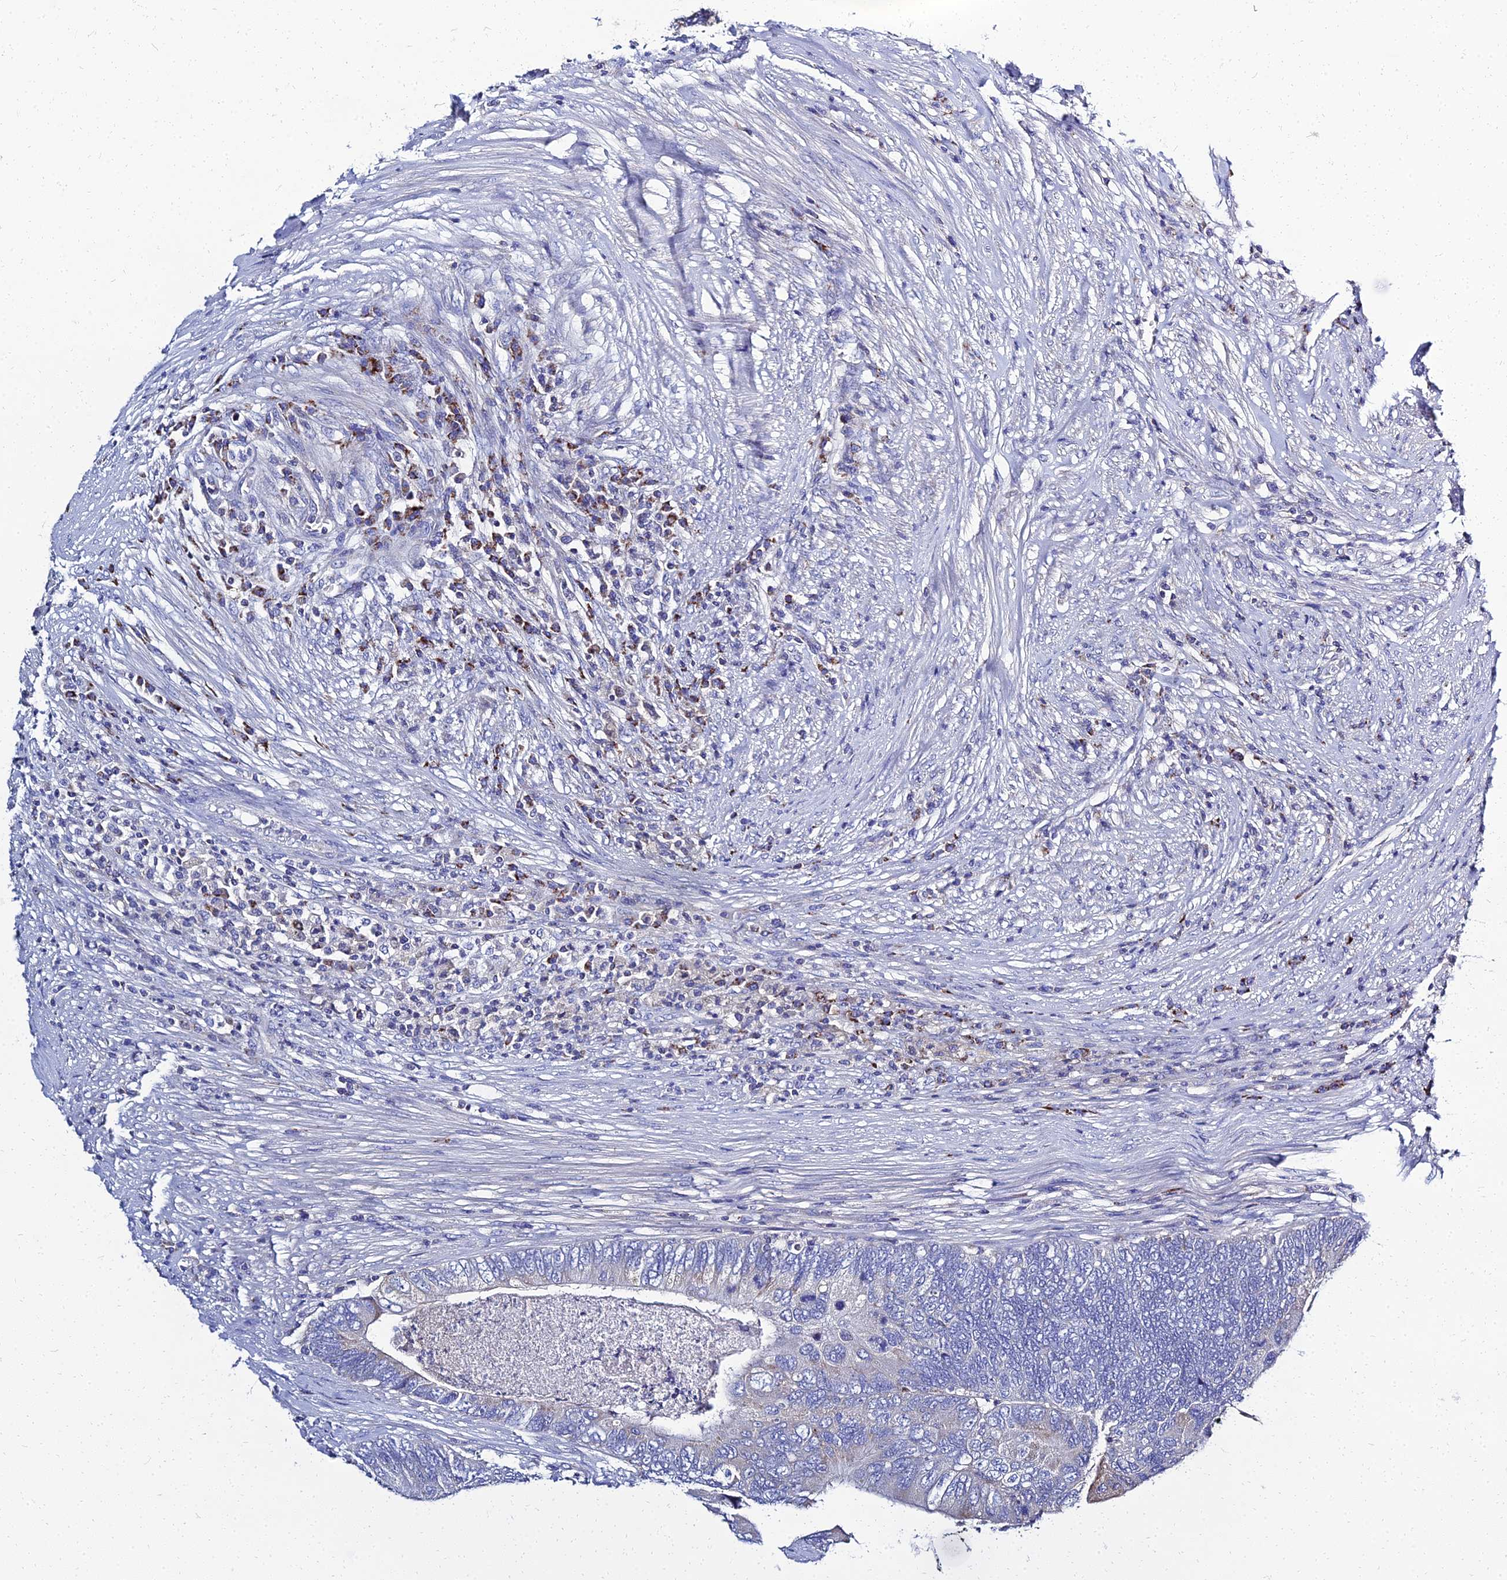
{"staining": {"intensity": "weak", "quantity": "<25%", "location": "cytoplasmic/membranous"}, "tissue": "colorectal cancer", "cell_type": "Tumor cells", "image_type": "cancer", "snomed": [{"axis": "morphology", "description": "Adenocarcinoma, NOS"}, {"axis": "topography", "description": "Colon"}], "caption": "Immunohistochemistry (IHC) micrograph of neoplastic tissue: colorectal cancer stained with DAB (3,3'-diaminobenzidine) displays no significant protein expression in tumor cells. (Stains: DAB (3,3'-diaminobenzidine) immunohistochemistry with hematoxylin counter stain, Microscopy: brightfield microscopy at high magnification).", "gene": "NPY", "patient": {"sex": "female", "age": 67}}